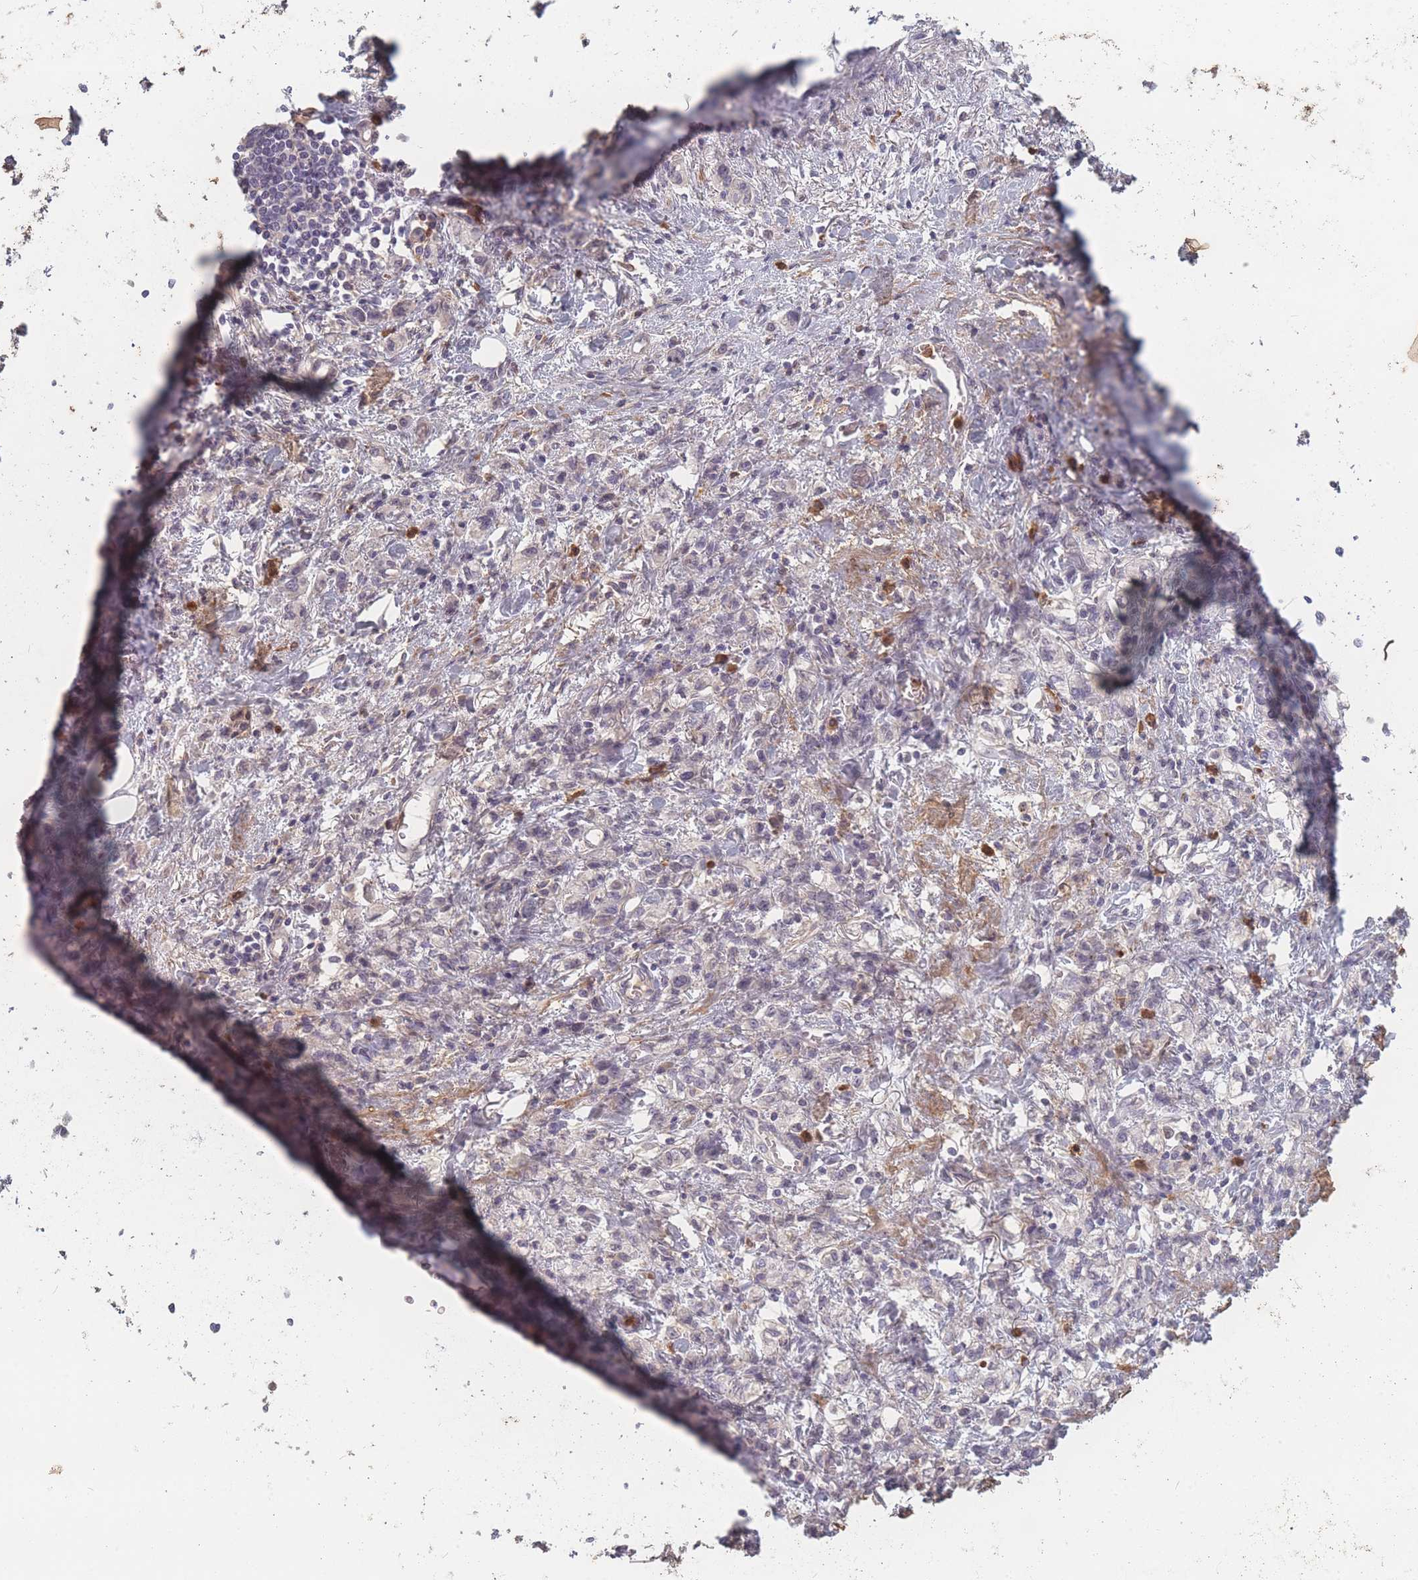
{"staining": {"intensity": "negative", "quantity": "none", "location": "none"}, "tissue": "stomach cancer", "cell_type": "Tumor cells", "image_type": "cancer", "snomed": [{"axis": "morphology", "description": "Adenocarcinoma, NOS"}, {"axis": "topography", "description": "Stomach"}], "caption": "Immunohistochemistry image of stomach adenocarcinoma stained for a protein (brown), which demonstrates no expression in tumor cells. The staining is performed using DAB (3,3'-diaminobenzidine) brown chromogen with nuclei counter-stained in using hematoxylin.", "gene": "BST1", "patient": {"sex": "male", "age": 77}}